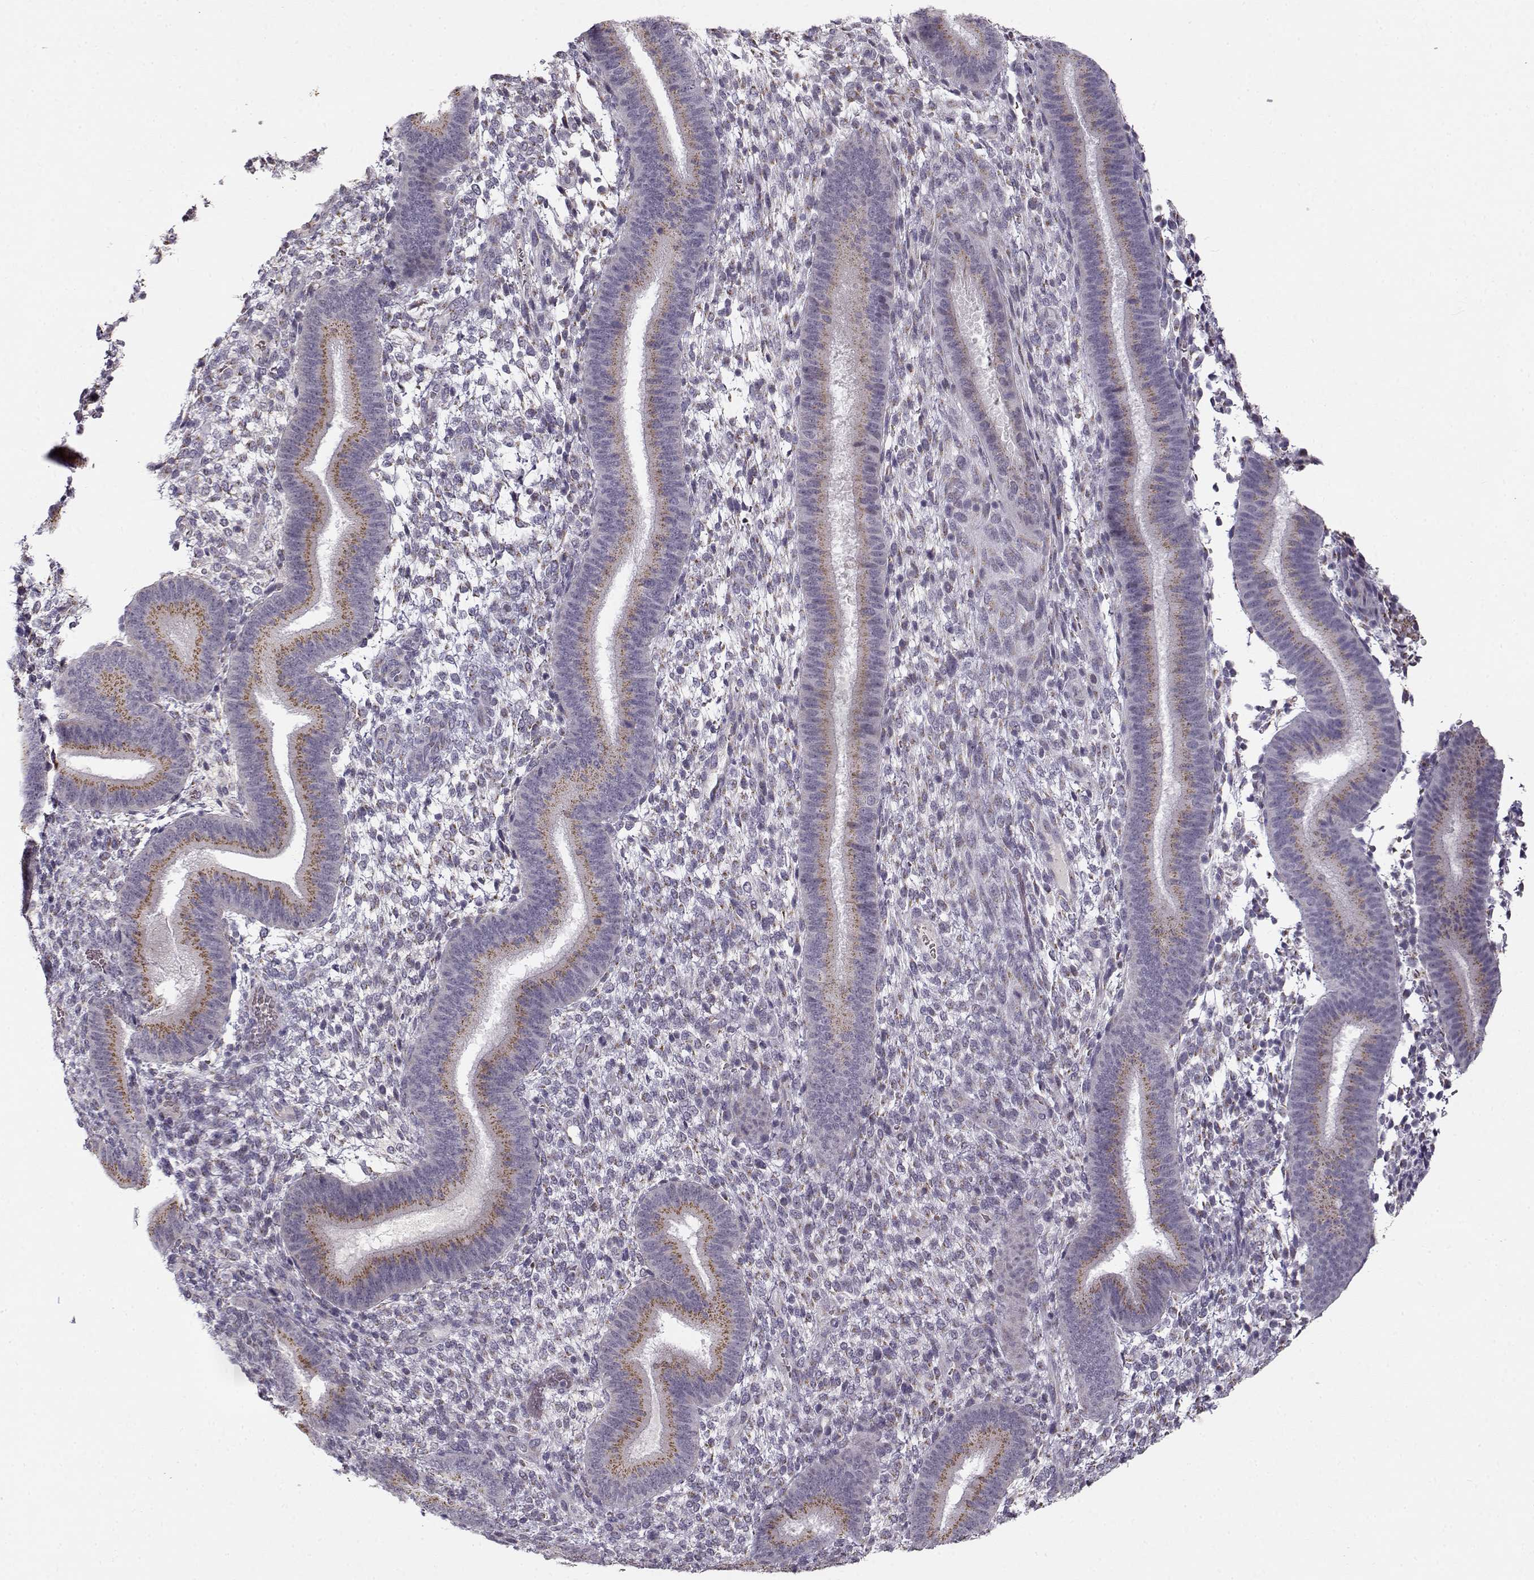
{"staining": {"intensity": "negative", "quantity": "none", "location": "none"}, "tissue": "endometrium", "cell_type": "Cells in endometrial stroma", "image_type": "normal", "snomed": [{"axis": "morphology", "description": "Normal tissue, NOS"}, {"axis": "topography", "description": "Endometrium"}], "caption": "DAB (3,3'-diaminobenzidine) immunohistochemical staining of benign human endometrium demonstrates no significant positivity in cells in endometrial stroma. (DAB (3,3'-diaminobenzidine) immunohistochemistry (IHC), high magnification).", "gene": "SLC4A5", "patient": {"sex": "female", "age": 39}}